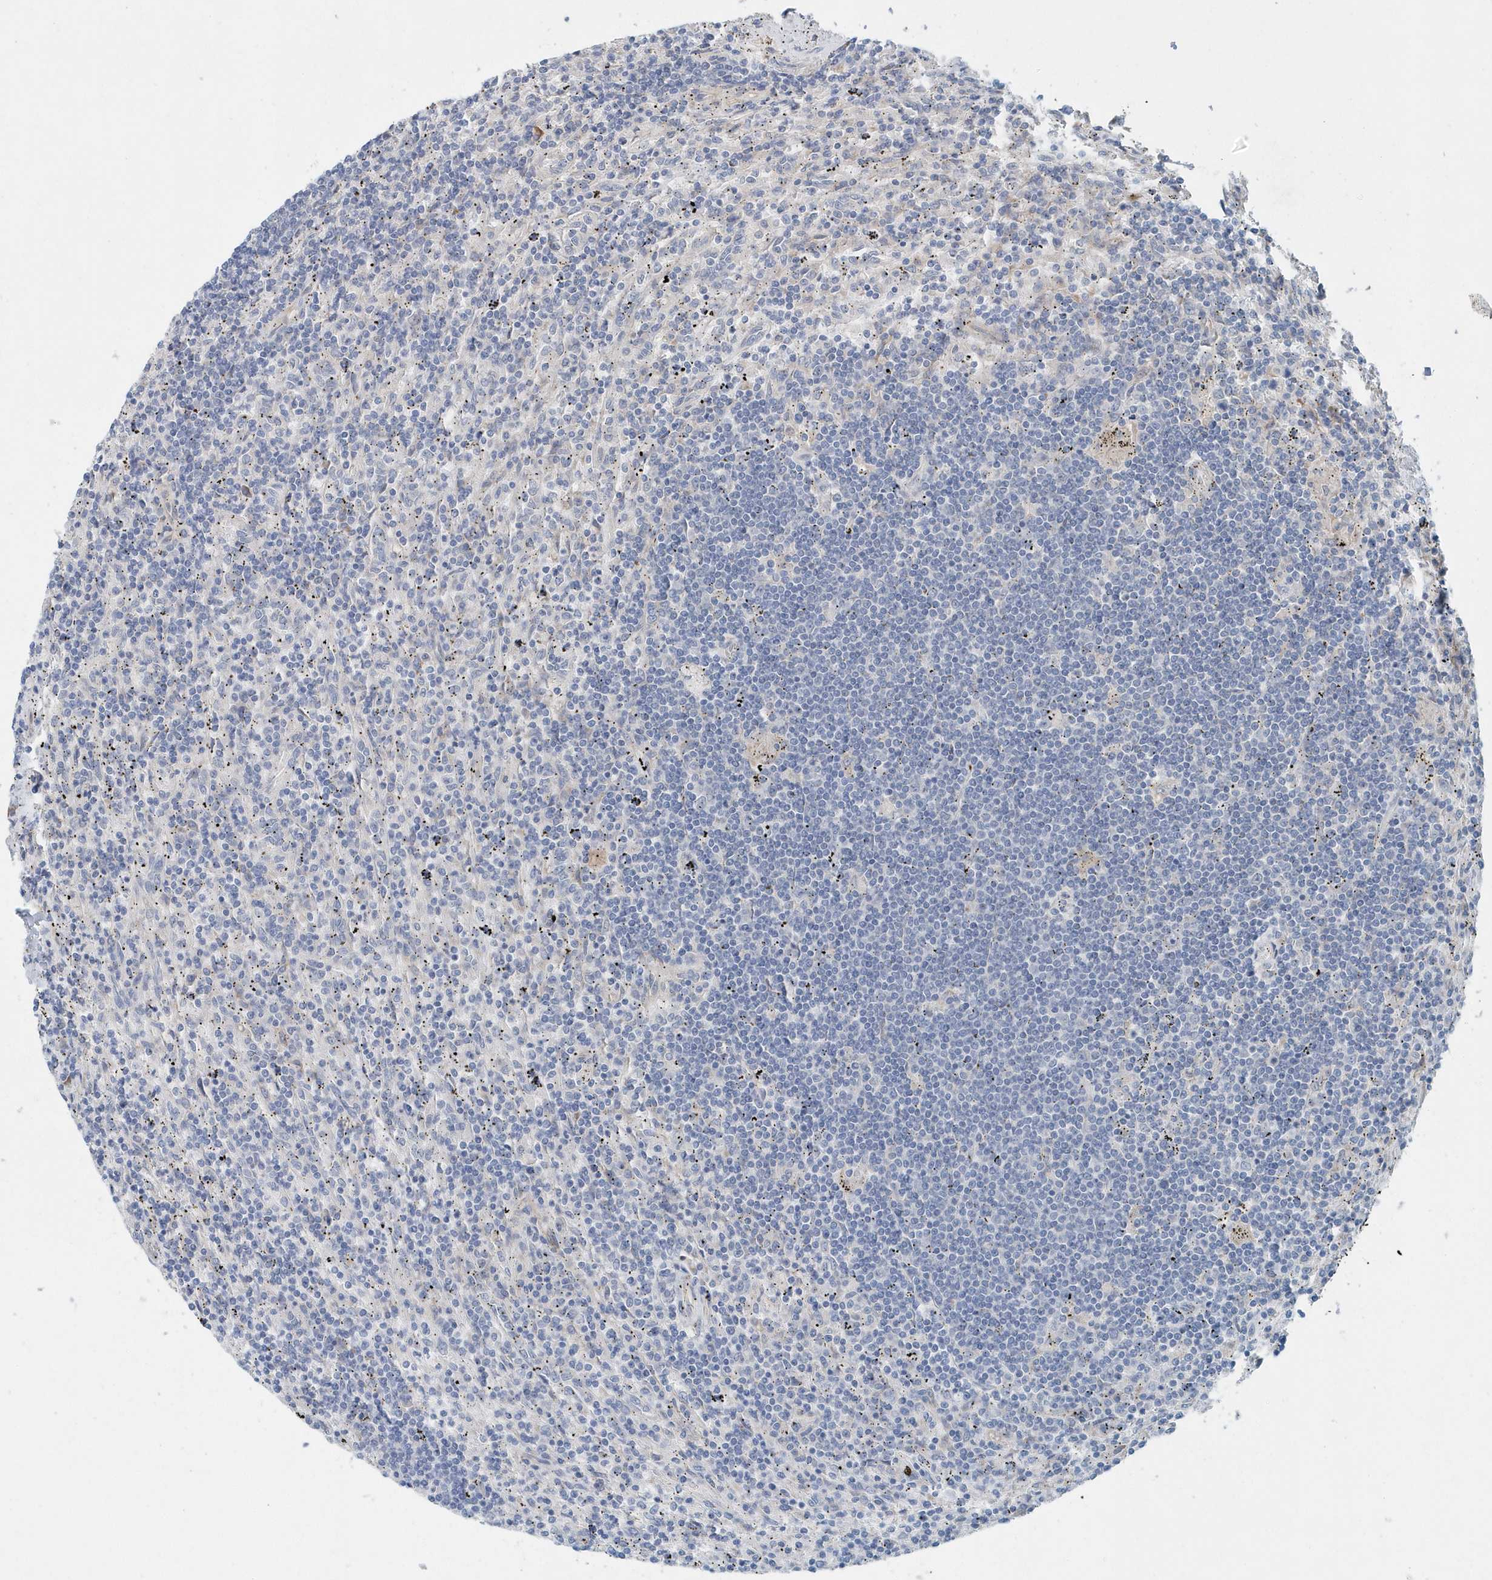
{"staining": {"intensity": "negative", "quantity": "none", "location": "none"}, "tissue": "lymphoma", "cell_type": "Tumor cells", "image_type": "cancer", "snomed": [{"axis": "morphology", "description": "Malignant lymphoma, non-Hodgkin's type, Low grade"}, {"axis": "topography", "description": "Spleen"}], "caption": "There is no significant expression in tumor cells of lymphoma. The staining was performed using DAB (3,3'-diaminobenzidine) to visualize the protein expression in brown, while the nuclei were stained in blue with hematoxylin (Magnification: 20x).", "gene": "PFN2", "patient": {"sex": "male", "age": 76}}